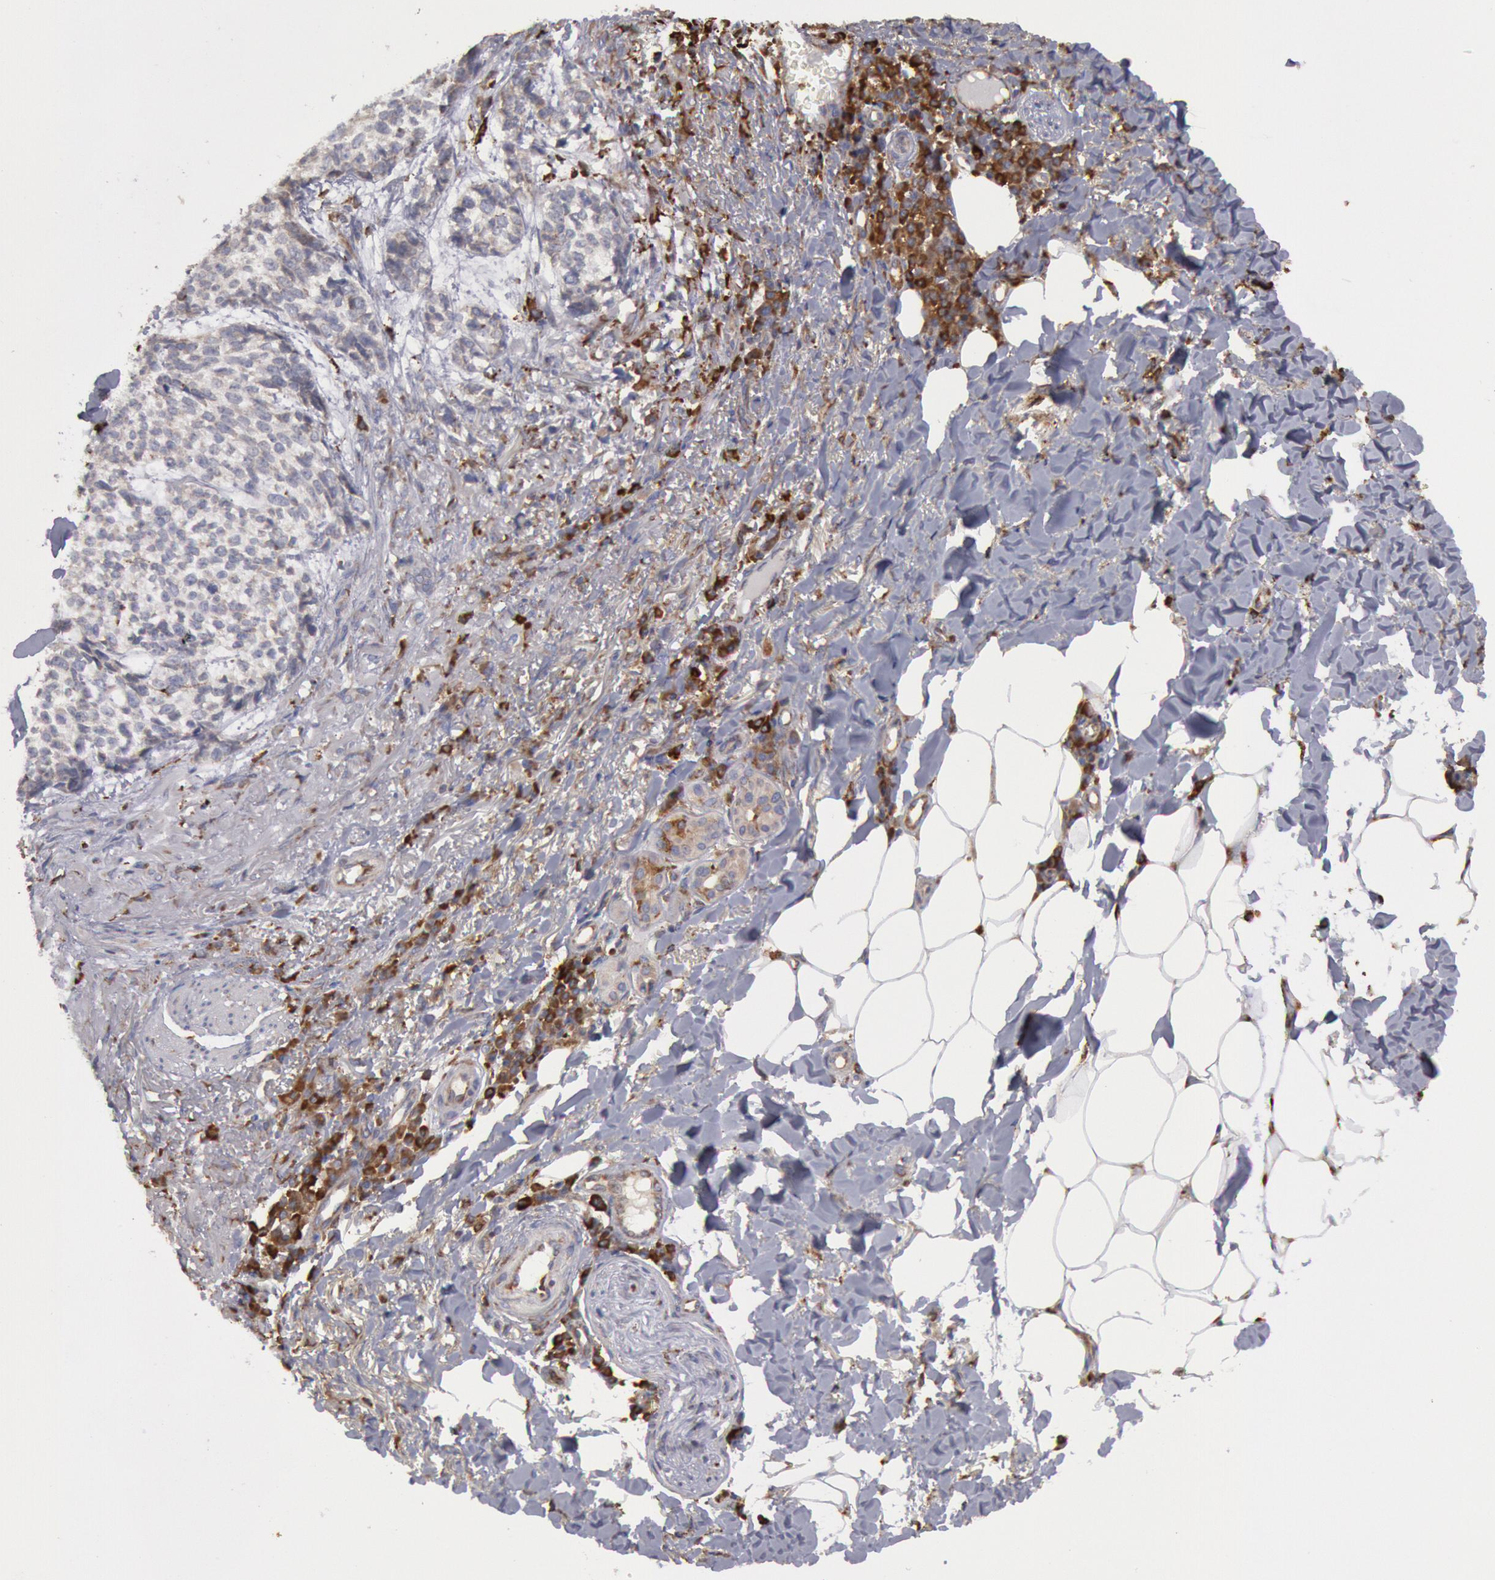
{"staining": {"intensity": "negative", "quantity": "none", "location": "none"}, "tissue": "skin cancer", "cell_type": "Tumor cells", "image_type": "cancer", "snomed": [{"axis": "morphology", "description": "Basal cell carcinoma"}, {"axis": "topography", "description": "Skin"}], "caption": "This is an immunohistochemistry (IHC) image of human skin cancer (basal cell carcinoma). There is no expression in tumor cells.", "gene": "ERP44", "patient": {"sex": "female", "age": 89}}